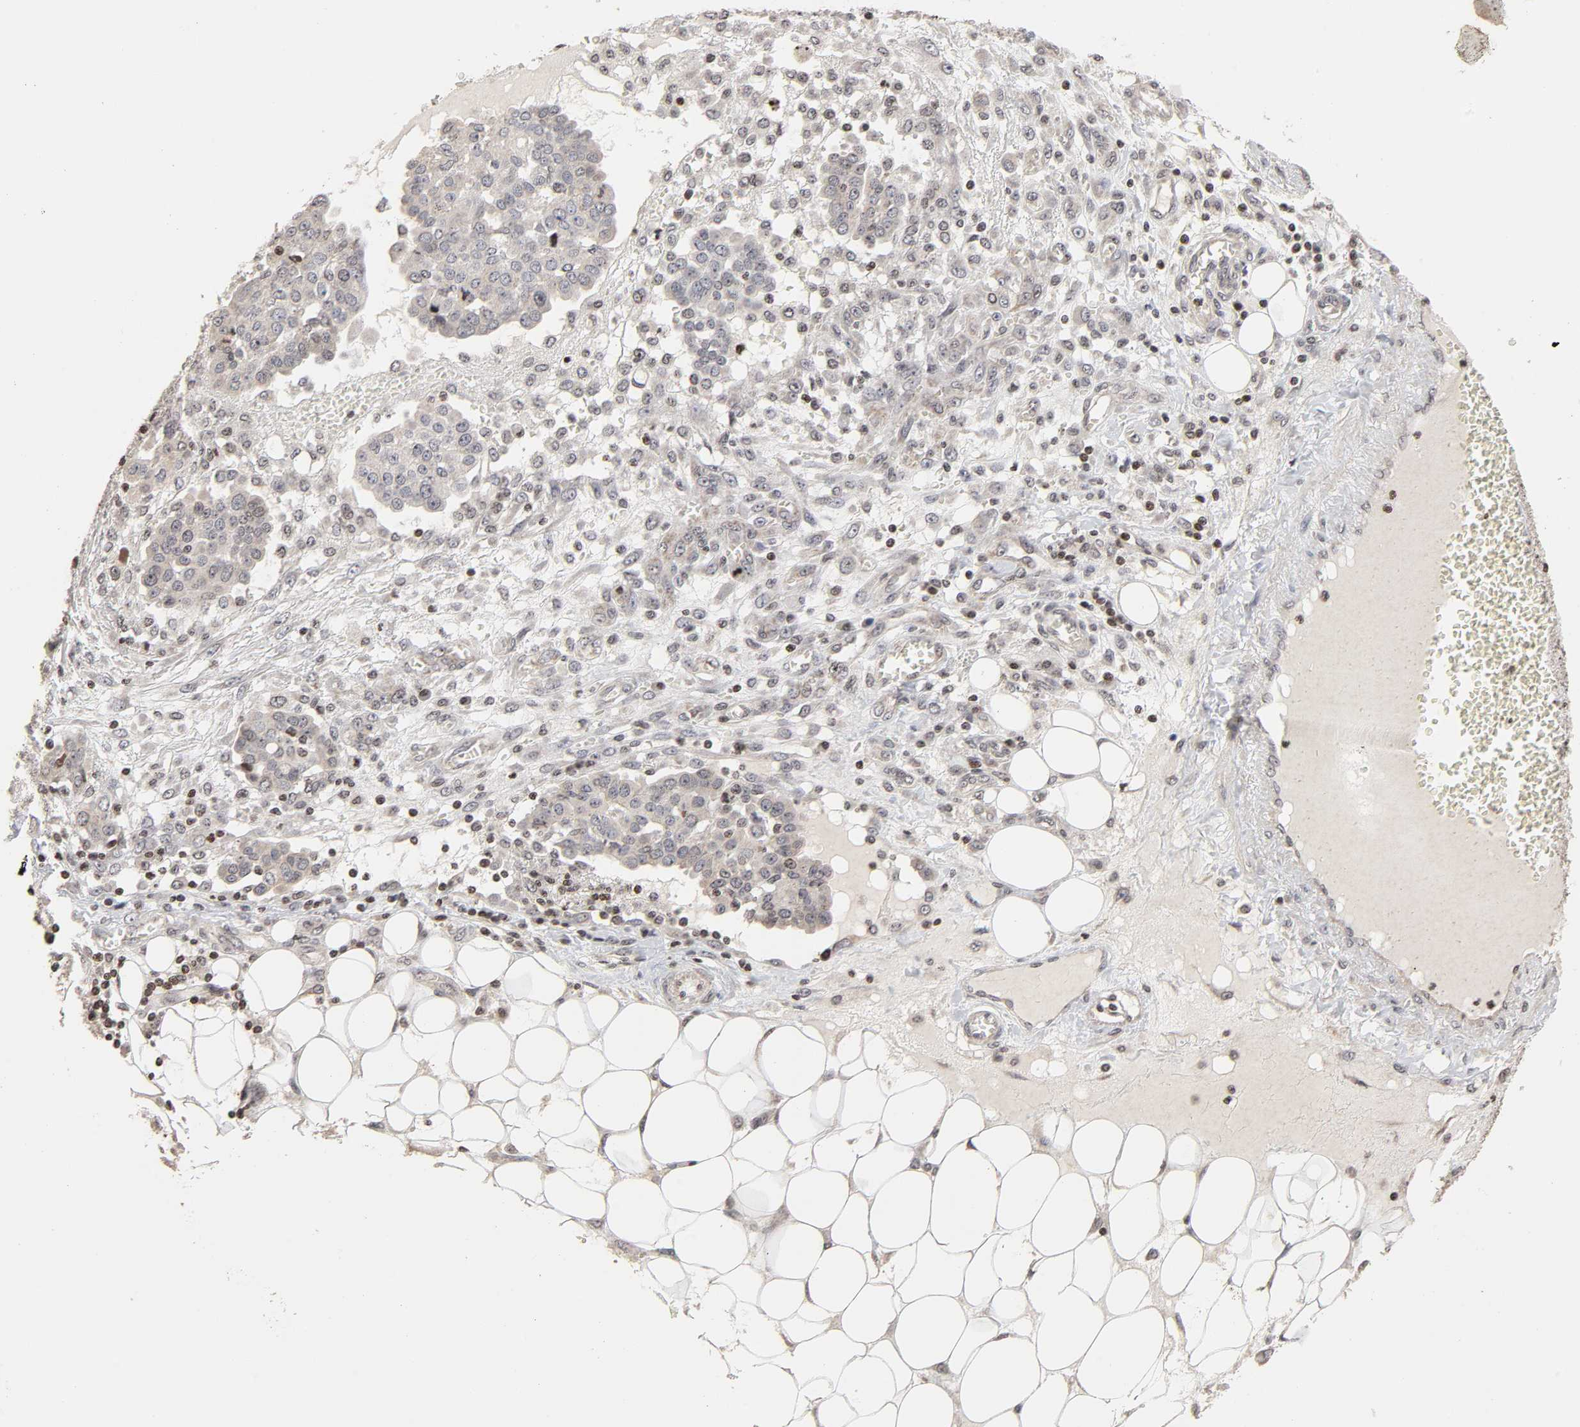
{"staining": {"intensity": "negative", "quantity": "none", "location": "none"}, "tissue": "ovarian cancer", "cell_type": "Tumor cells", "image_type": "cancer", "snomed": [{"axis": "morphology", "description": "Cystadenocarcinoma, serous, NOS"}, {"axis": "topography", "description": "Soft tissue"}, {"axis": "topography", "description": "Ovary"}], "caption": "Micrograph shows no protein staining in tumor cells of ovarian serous cystadenocarcinoma tissue.", "gene": "ZNF473", "patient": {"sex": "female", "age": 57}}